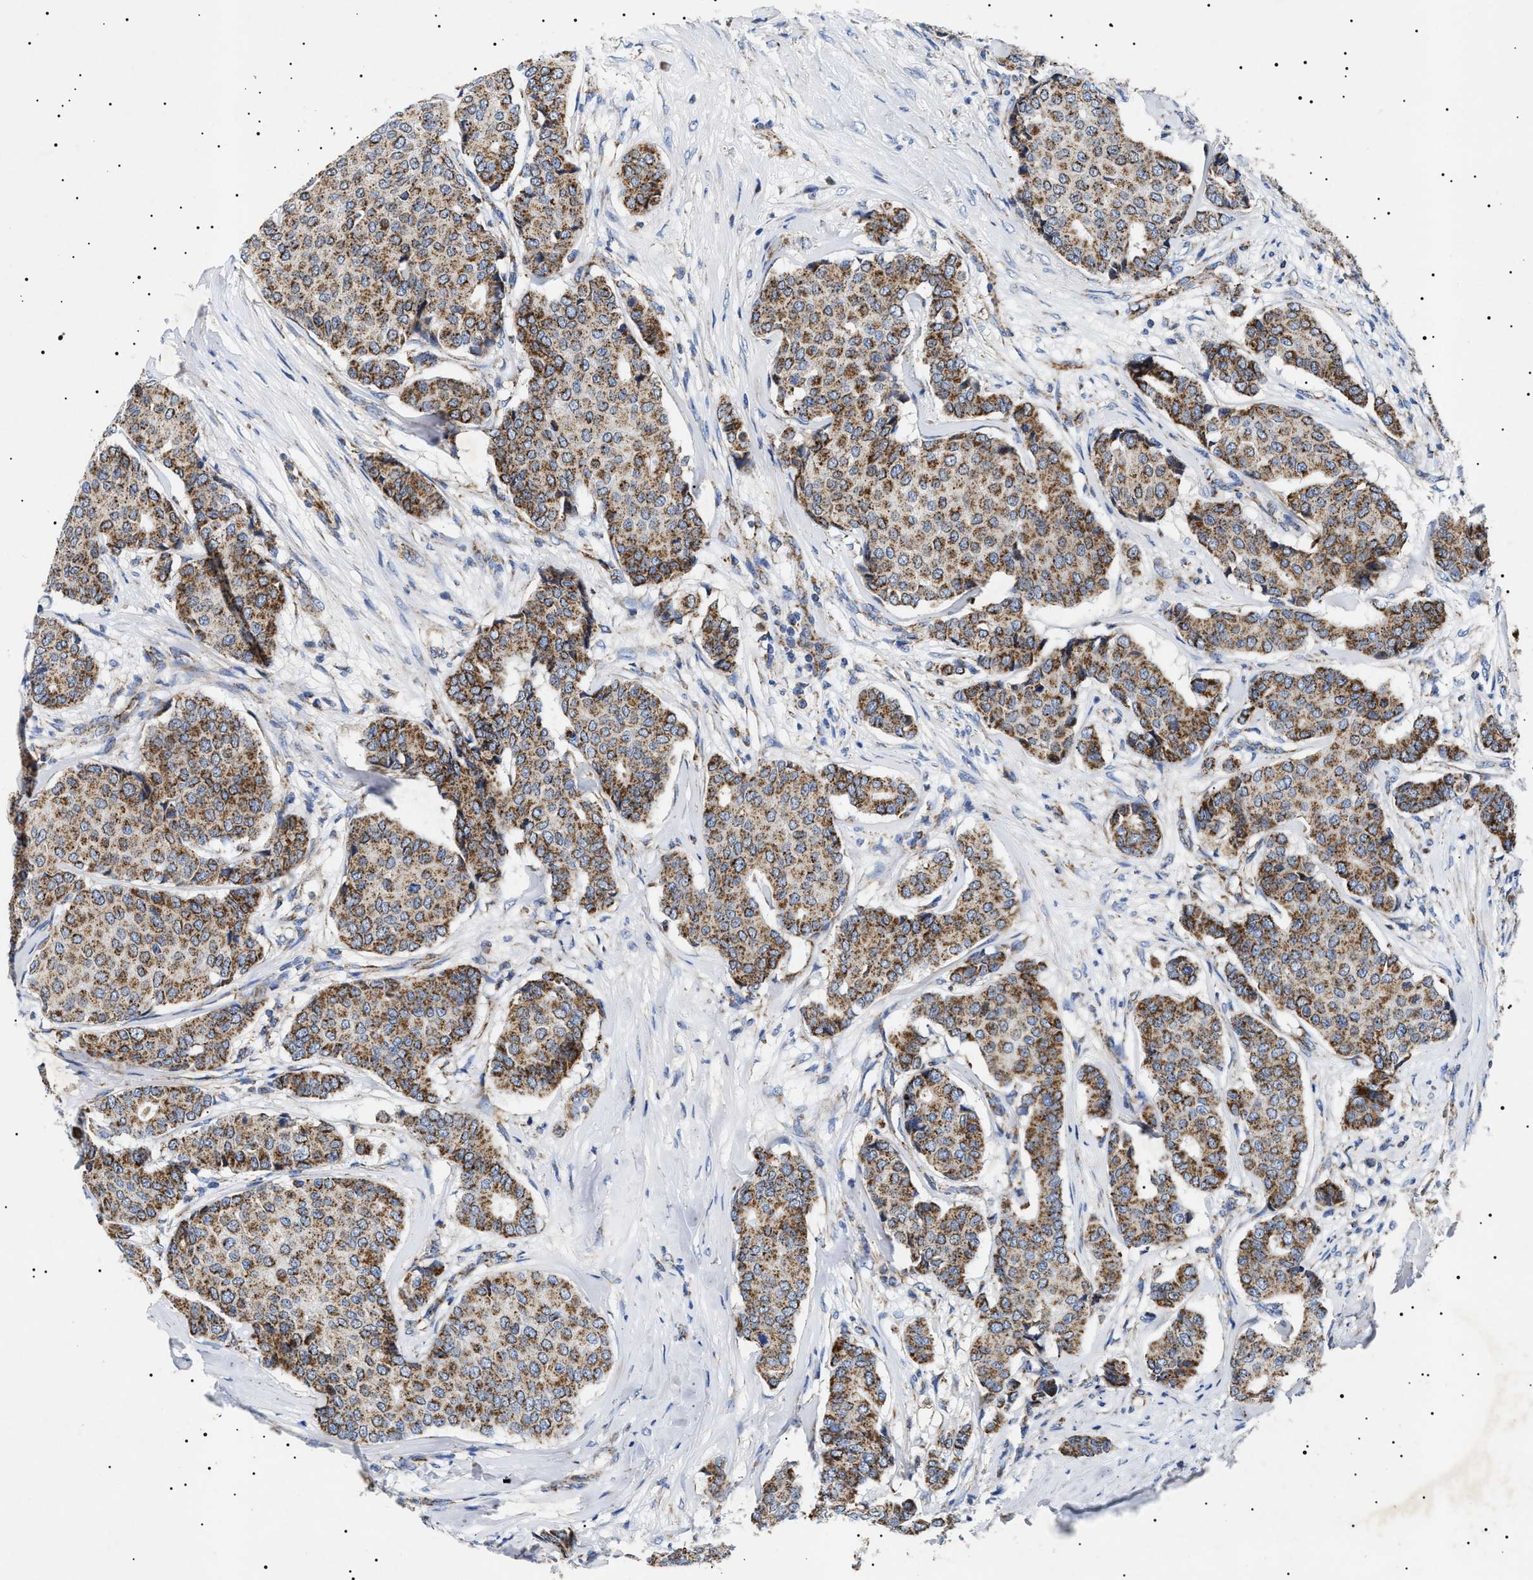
{"staining": {"intensity": "moderate", "quantity": ">75%", "location": "cytoplasmic/membranous"}, "tissue": "breast cancer", "cell_type": "Tumor cells", "image_type": "cancer", "snomed": [{"axis": "morphology", "description": "Duct carcinoma"}, {"axis": "topography", "description": "Breast"}], "caption": "This is an image of immunohistochemistry (IHC) staining of invasive ductal carcinoma (breast), which shows moderate expression in the cytoplasmic/membranous of tumor cells.", "gene": "CHRDL2", "patient": {"sex": "female", "age": 75}}